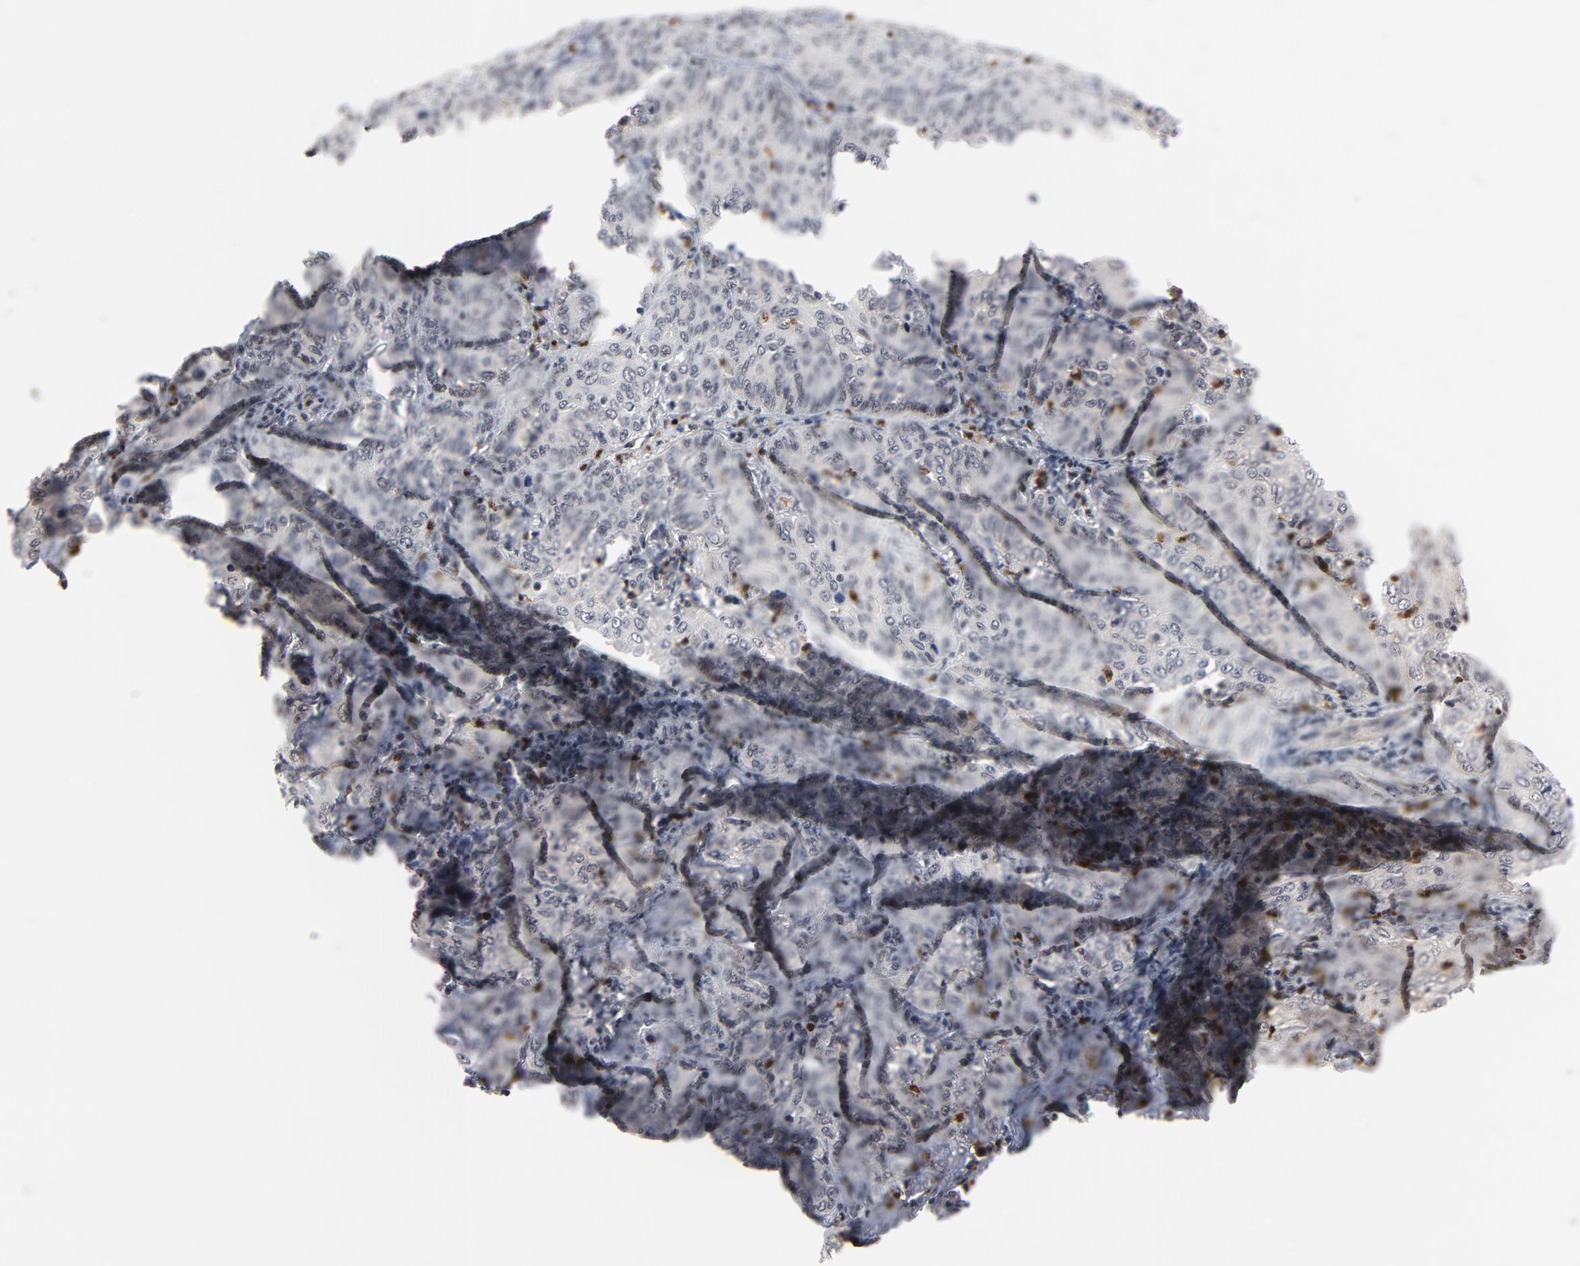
{"staining": {"intensity": "negative", "quantity": "none", "location": "none"}, "tissue": "cervical cancer", "cell_type": "Tumor cells", "image_type": "cancer", "snomed": [{"axis": "morphology", "description": "Squamous cell carcinoma, NOS"}, {"axis": "topography", "description": "Cervix"}], "caption": "Cervical cancer was stained to show a protein in brown. There is no significant expression in tumor cells.", "gene": "RTL5", "patient": {"sex": "female", "age": 38}}